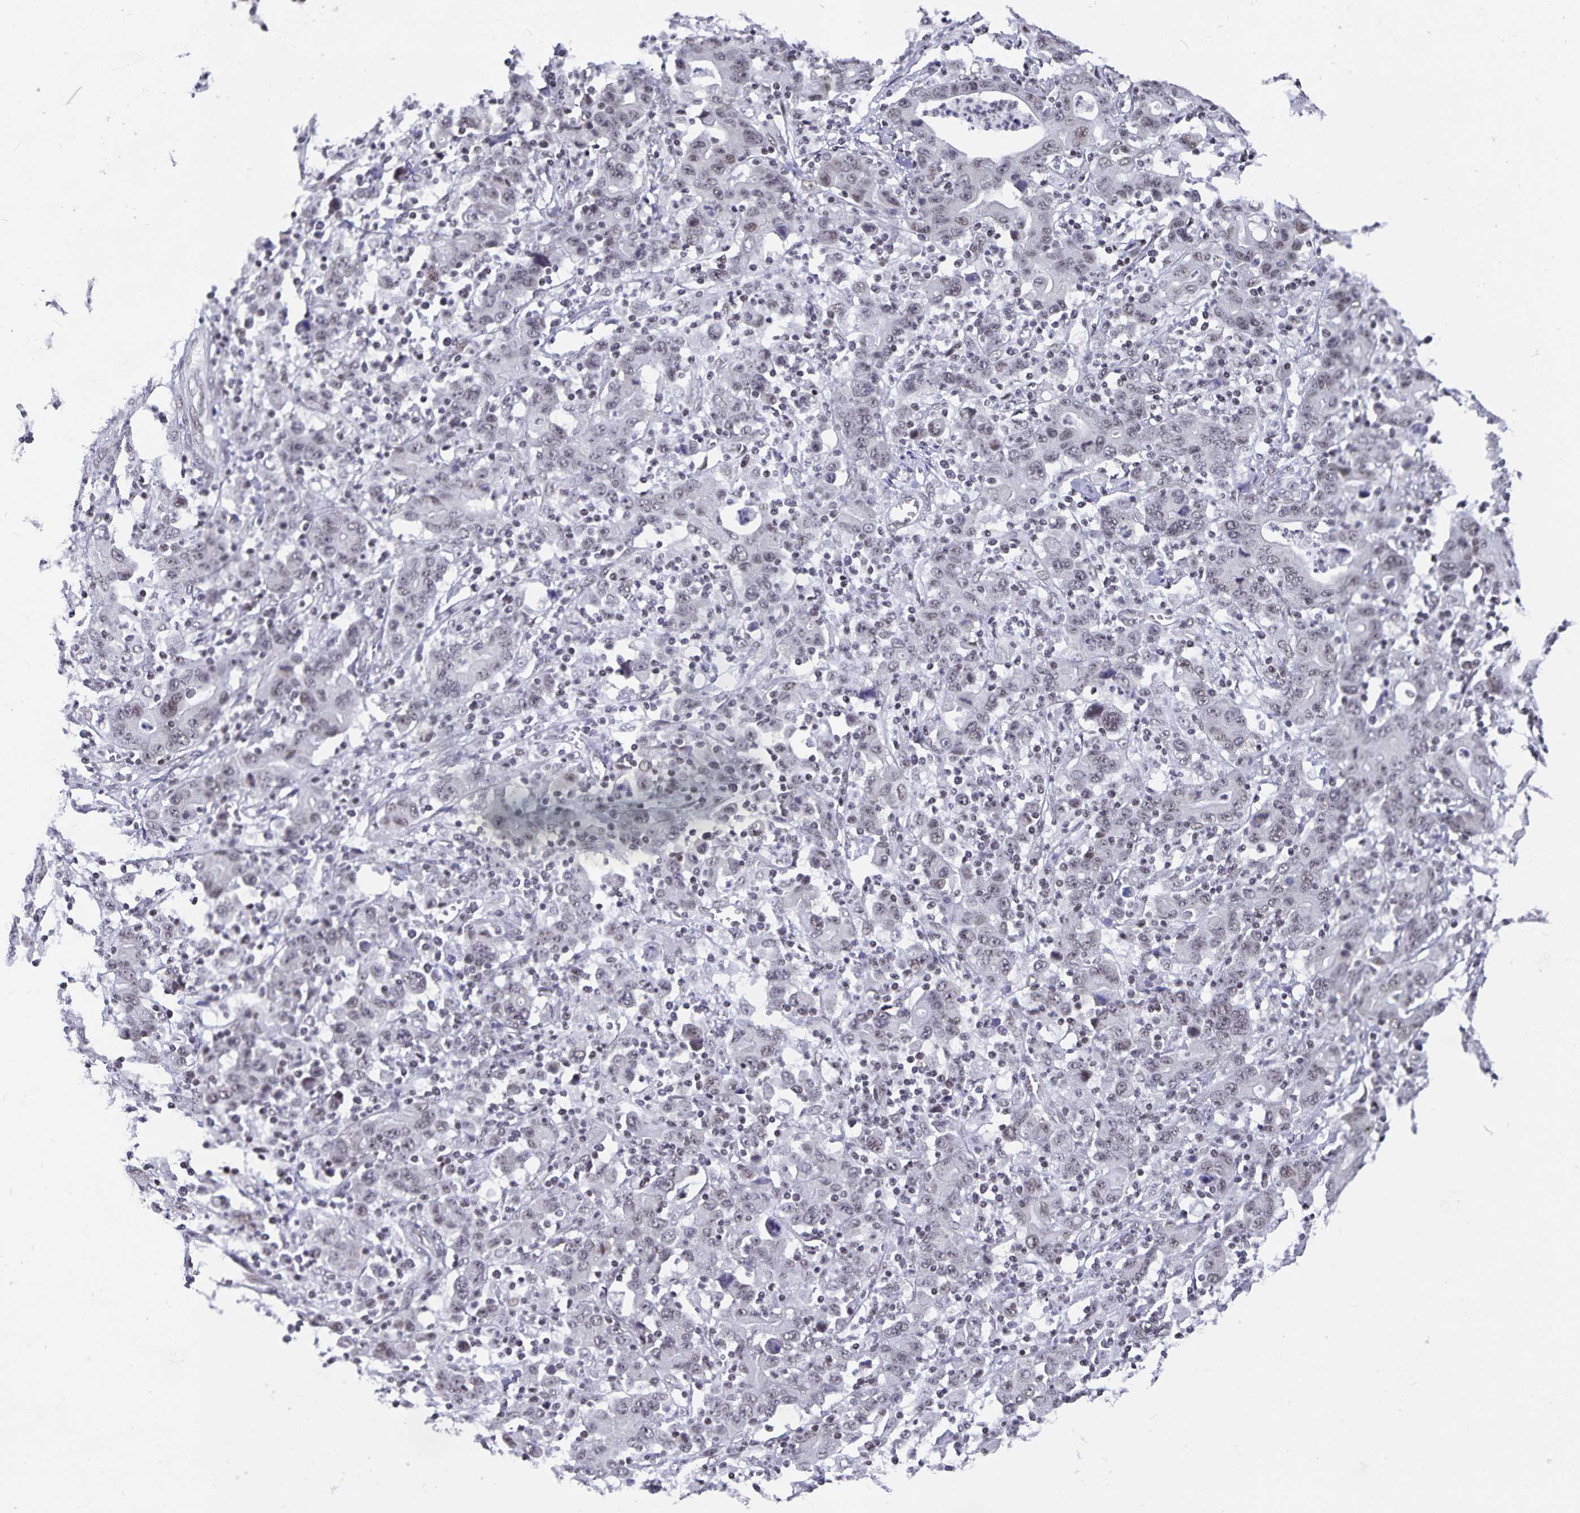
{"staining": {"intensity": "weak", "quantity": "25%-75%", "location": "nuclear"}, "tissue": "stomach cancer", "cell_type": "Tumor cells", "image_type": "cancer", "snomed": [{"axis": "morphology", "description": "Adenocarcinoma, NOS"}, {"axis": "topography", "description": "Stomach, upper"}], "caption": "The photomicrograph displays immunohistochemical staining of adenocarcinoma (stomach). There is weak nuclear positivity is present in about 25%-75% of tumor cells.", "gene": "PBX2", "patient": {"sex": "male", "age": 69}}